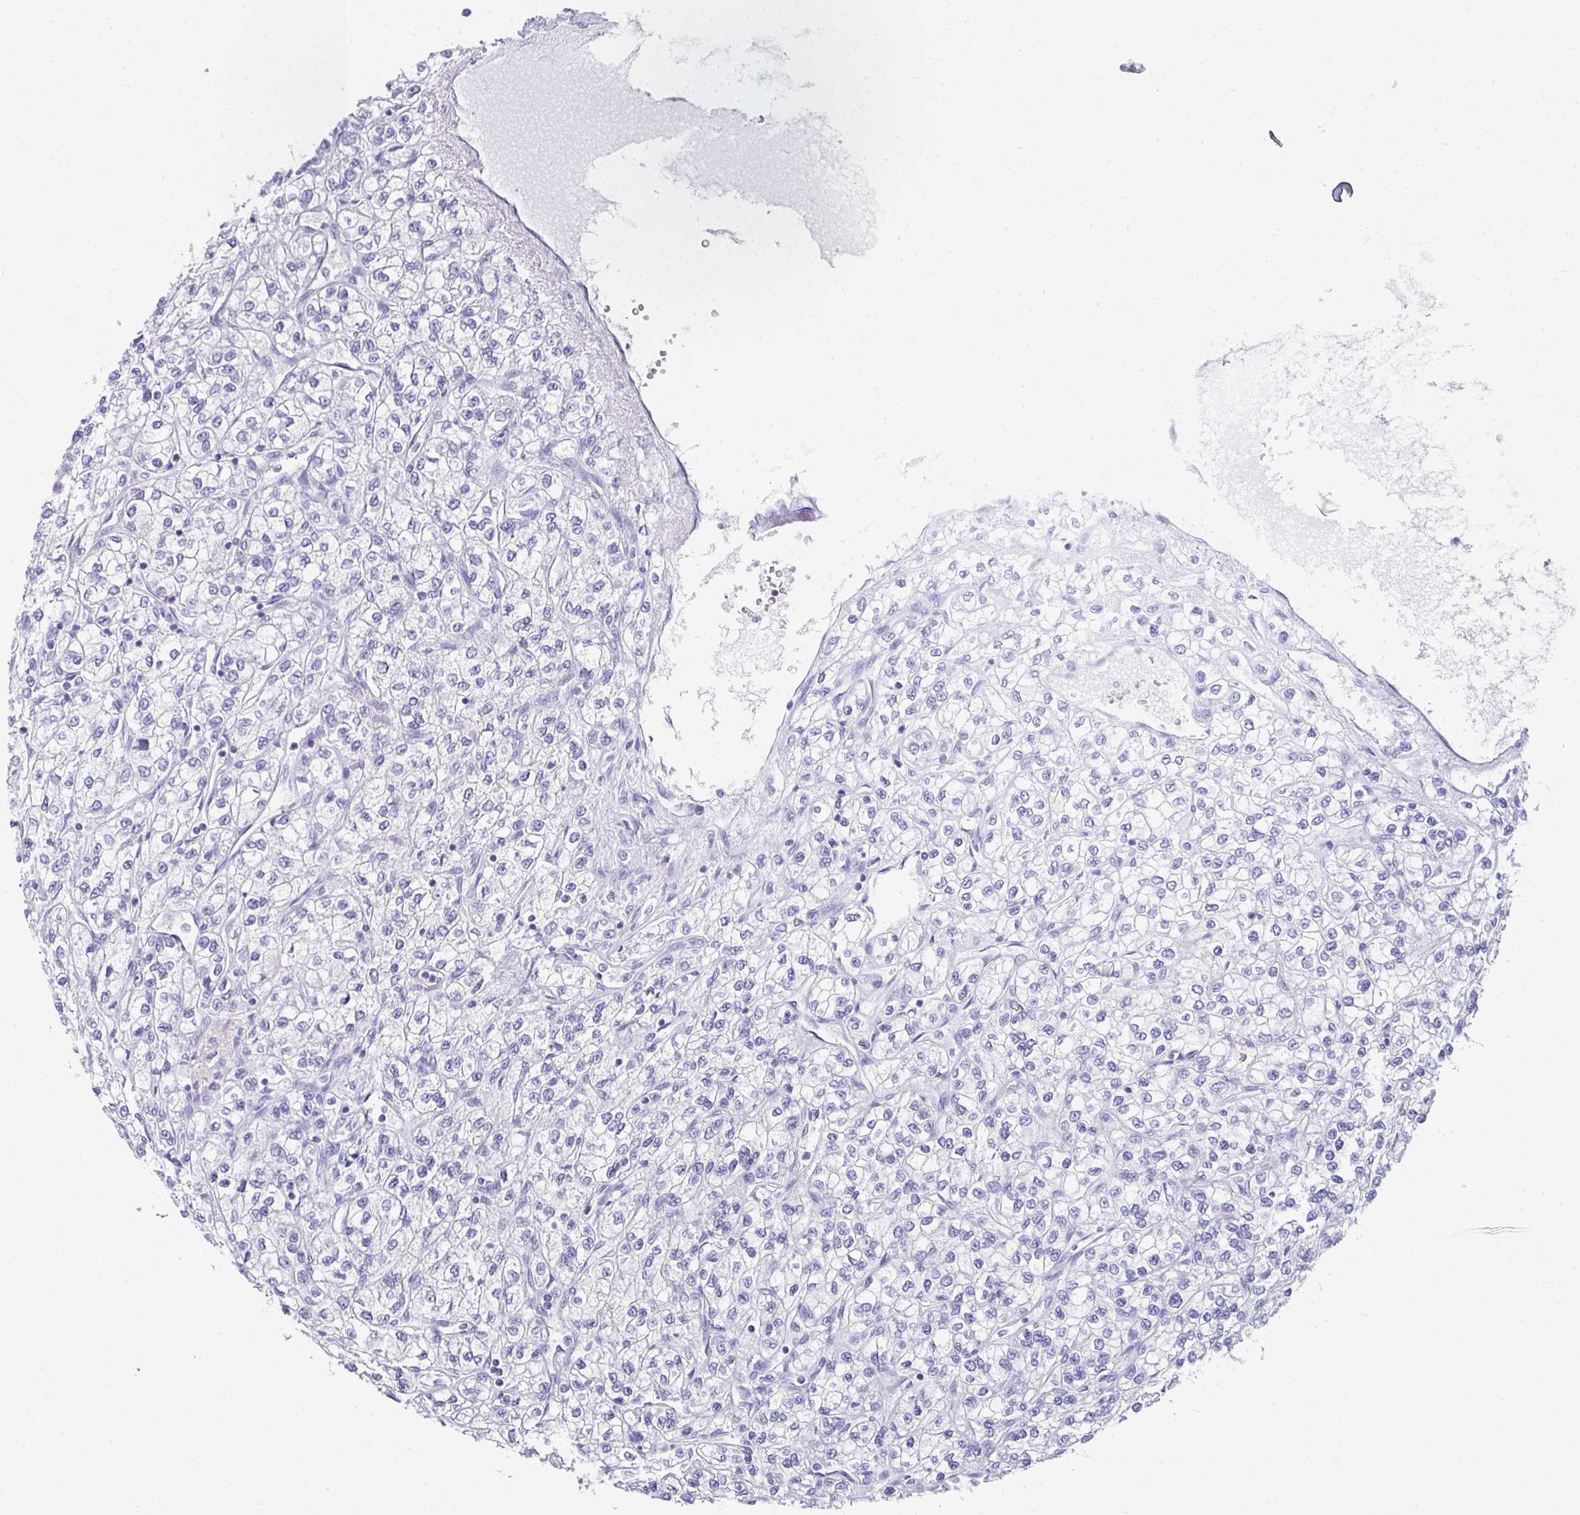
{"staining": {"intensity": "negative", "quantity": "none", "location": "none"}, "tissue": "renal cancer", "cell_type": "Tumor cells", "image_type": "cancer", "snomed": [{"axis": "morphology", "description": "Adenocarcinoma, NOS"}, {"axis": "topography", "description": "Kidney"}], "caption": "Tumor cells show no significant protein positivity in renal adenocarcinoma.", "gene": "RLF", "patient": {"sex": "male", "age": 80}}